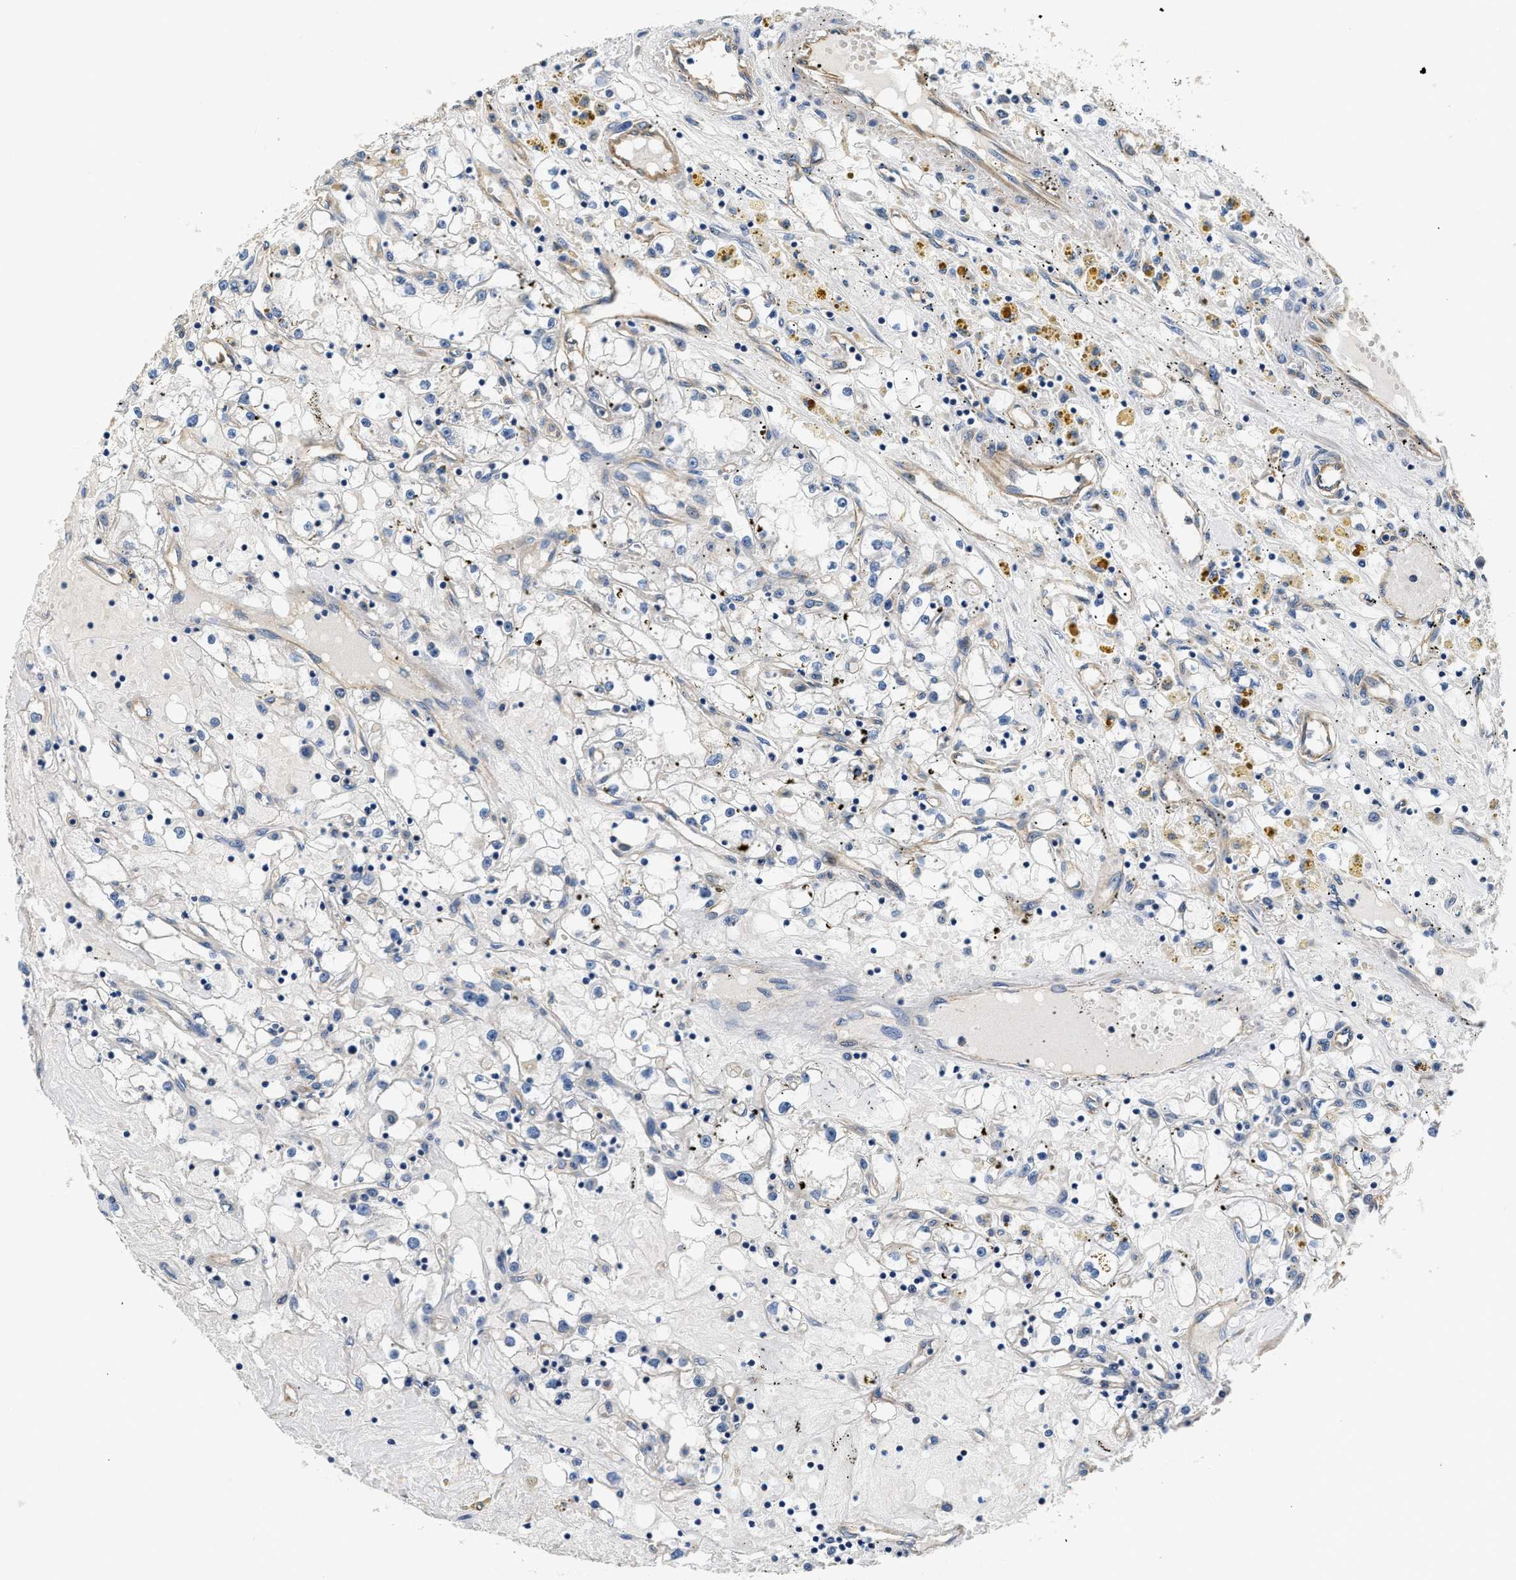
{"staining": {"intensity": "negative", "quantity": "none", "location": "none"}, "tissue": "renal cancer", "cell_type": "Tumor cells", "image_type": "cancer", "snomed": [{"axis": "morphology", "description": "Adenocarcinoma, NOS"}, {"axis": "topography", "description": "Kidney"}], "caption": "IHC micrograph of neoplastic tissue: adenocarcinoma (renal) stained with DAB reveals no significant protein staining in tumor cells.", "gene": "CSDE1", "patient": {"sex": "male", "age": 56}}